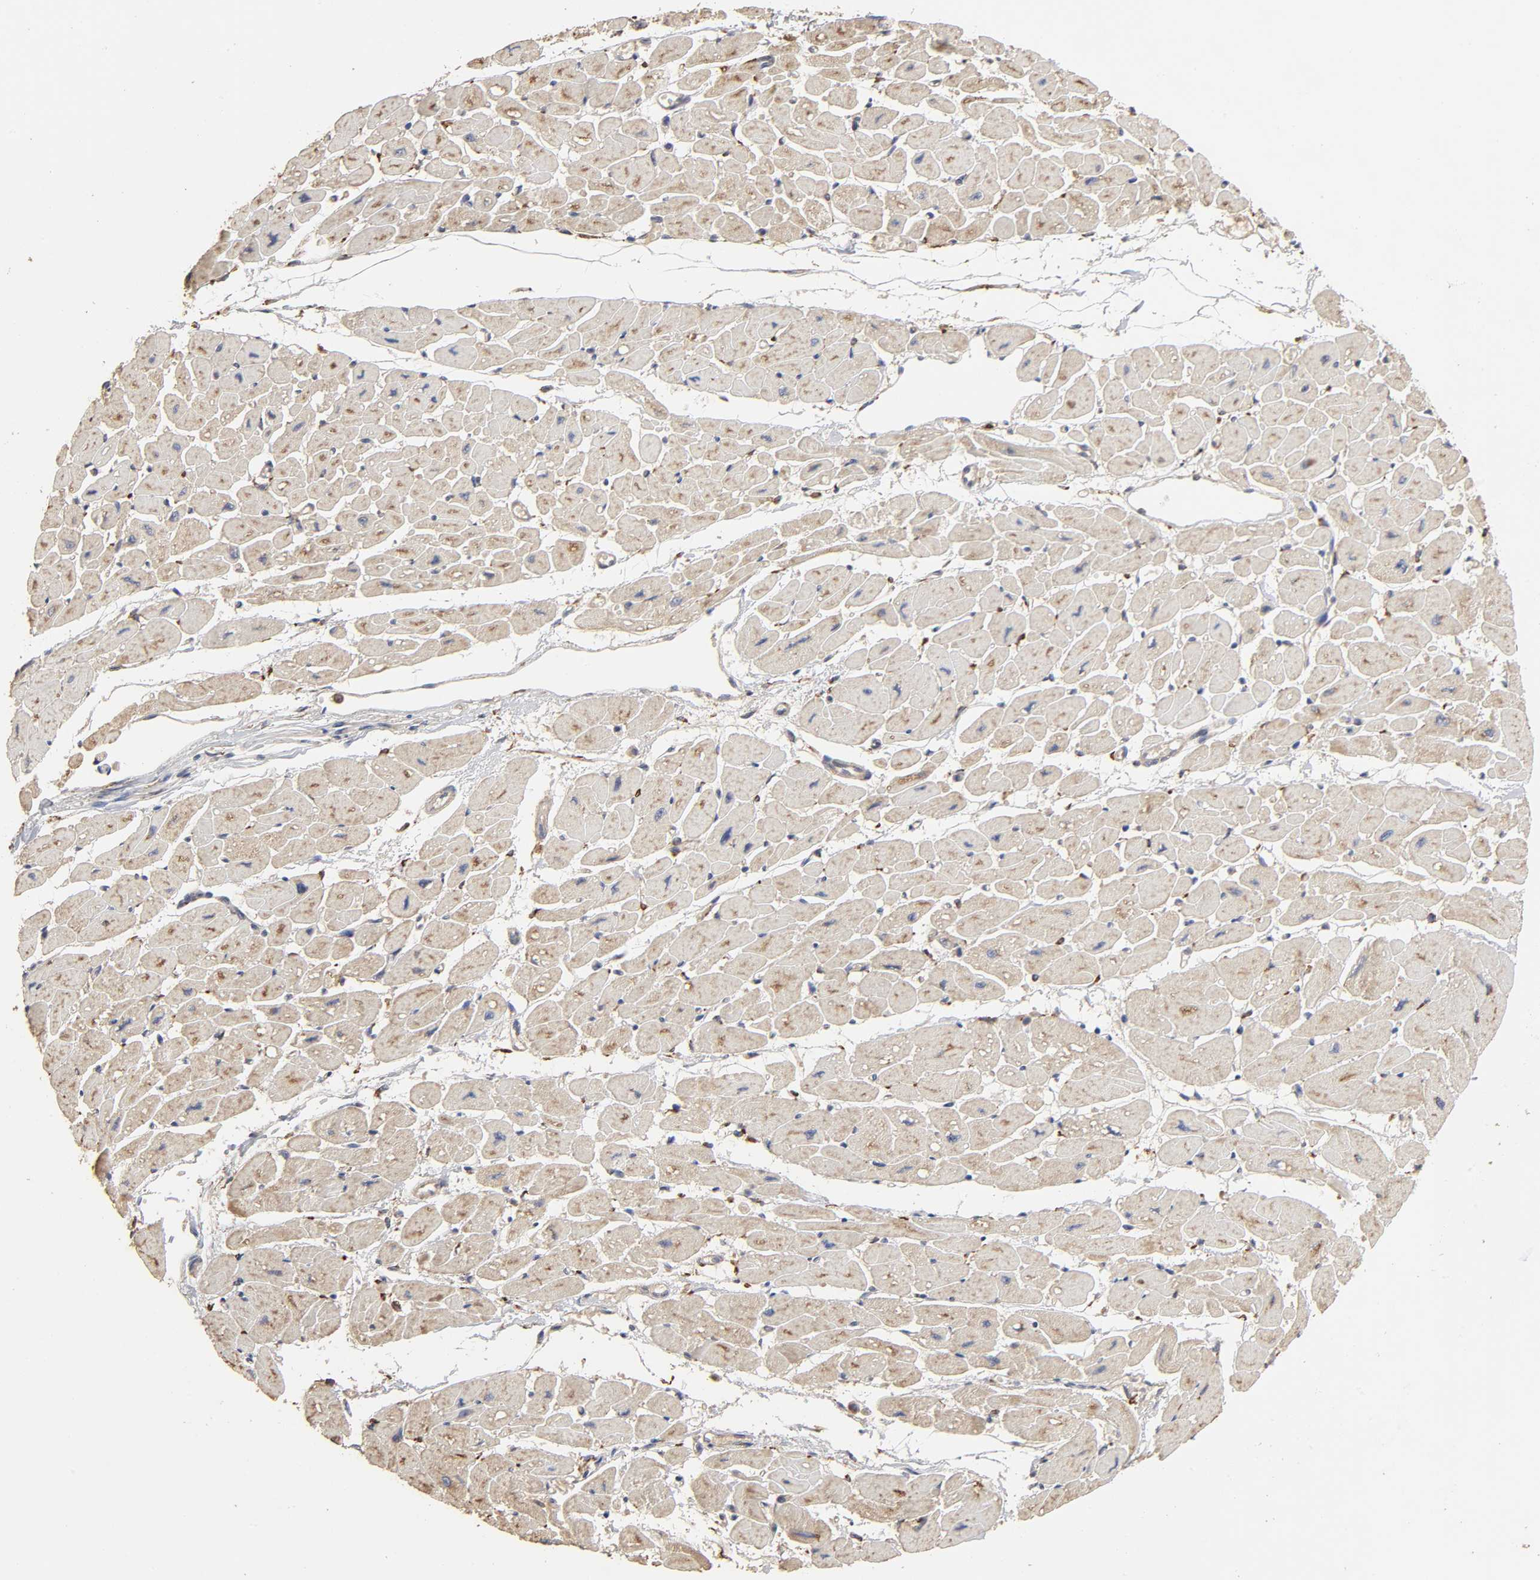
{"staining": {"intensity": "moderate", "quantity": ">75%", "location": "cytoplasmic/membranous"}, "tissue": "heart muscle", "cell_type": "Cardiomyocytes", "image_type": "normal", "snomed": [{"axis": "morphology", "description": "Normal tissue, NOS"}, {"axis": "topography", "description": "Heart"}], "caption": "This micrograph reveals unremarkable heart muscle stained with IHC to label a protein in brown. The cytoplasmic/membranous of cardiomyocytes show moderate positivity for the protein. Nuclei are counter-stained blue.", "gene": "EIF4G2", "patient": {"sex": "female", "age": 54}}